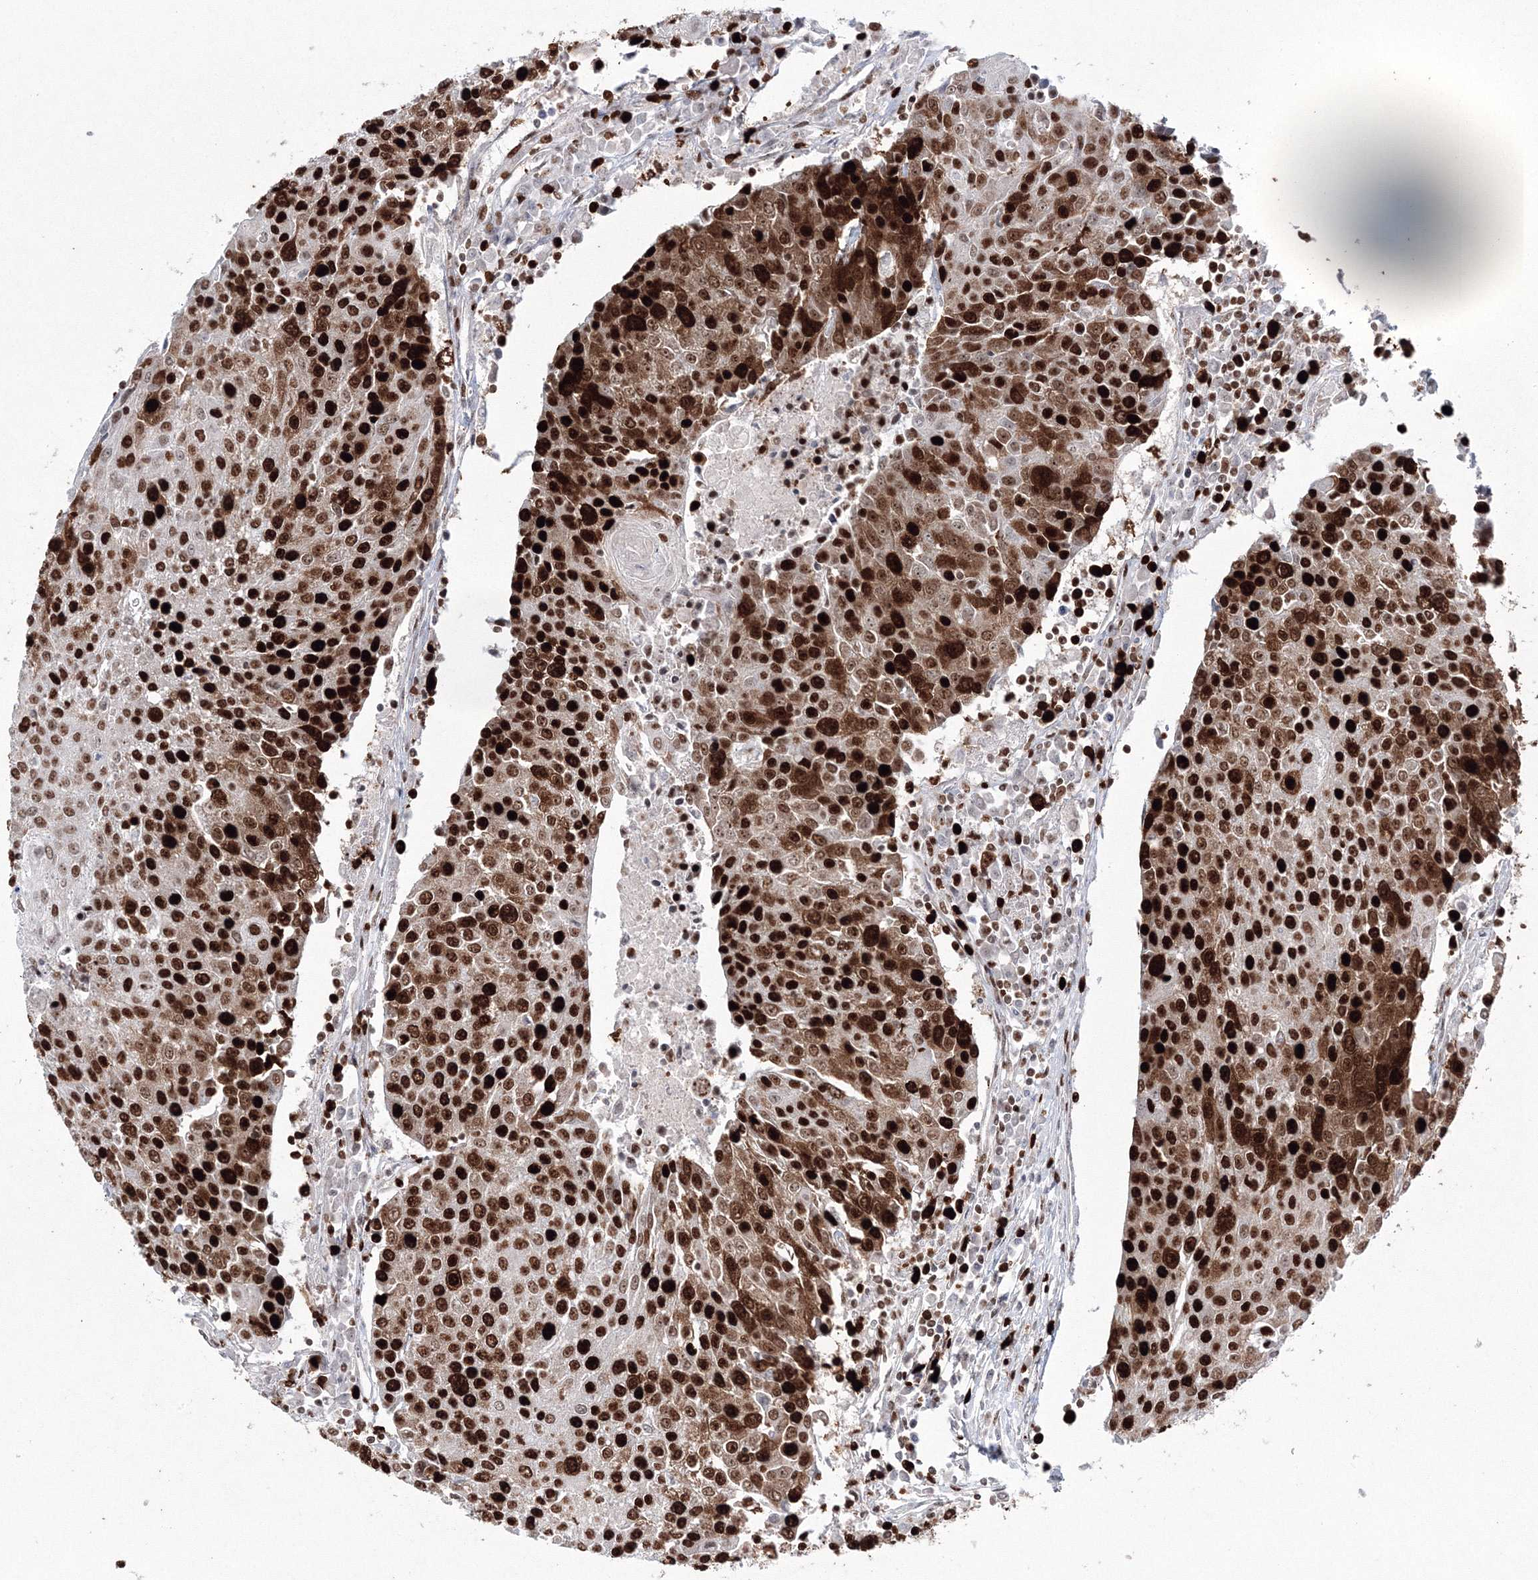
{"staining": {"intensity": "strong", "quantity": ">75%", "location": "cytoplasmic/membranous,nuclear"}, "tissue": "urothelial cancer", "cell_type": "Tumor cells", "image_type": "cancer", "snomed": [{"axis": "morphology", "description": "Urothelial carcinoma, High grade"}, {"axis": "topography", "description": "Urinary bladder"}], "caption": "Protein expression analysis of high-grade urothelial carcinoma displays strong cytoplasmic/membranous and nuclear positivity in approximately >75% of tumor cells.", "gene": "LIG1", "patient": {"sex": "female", "age": 85}}